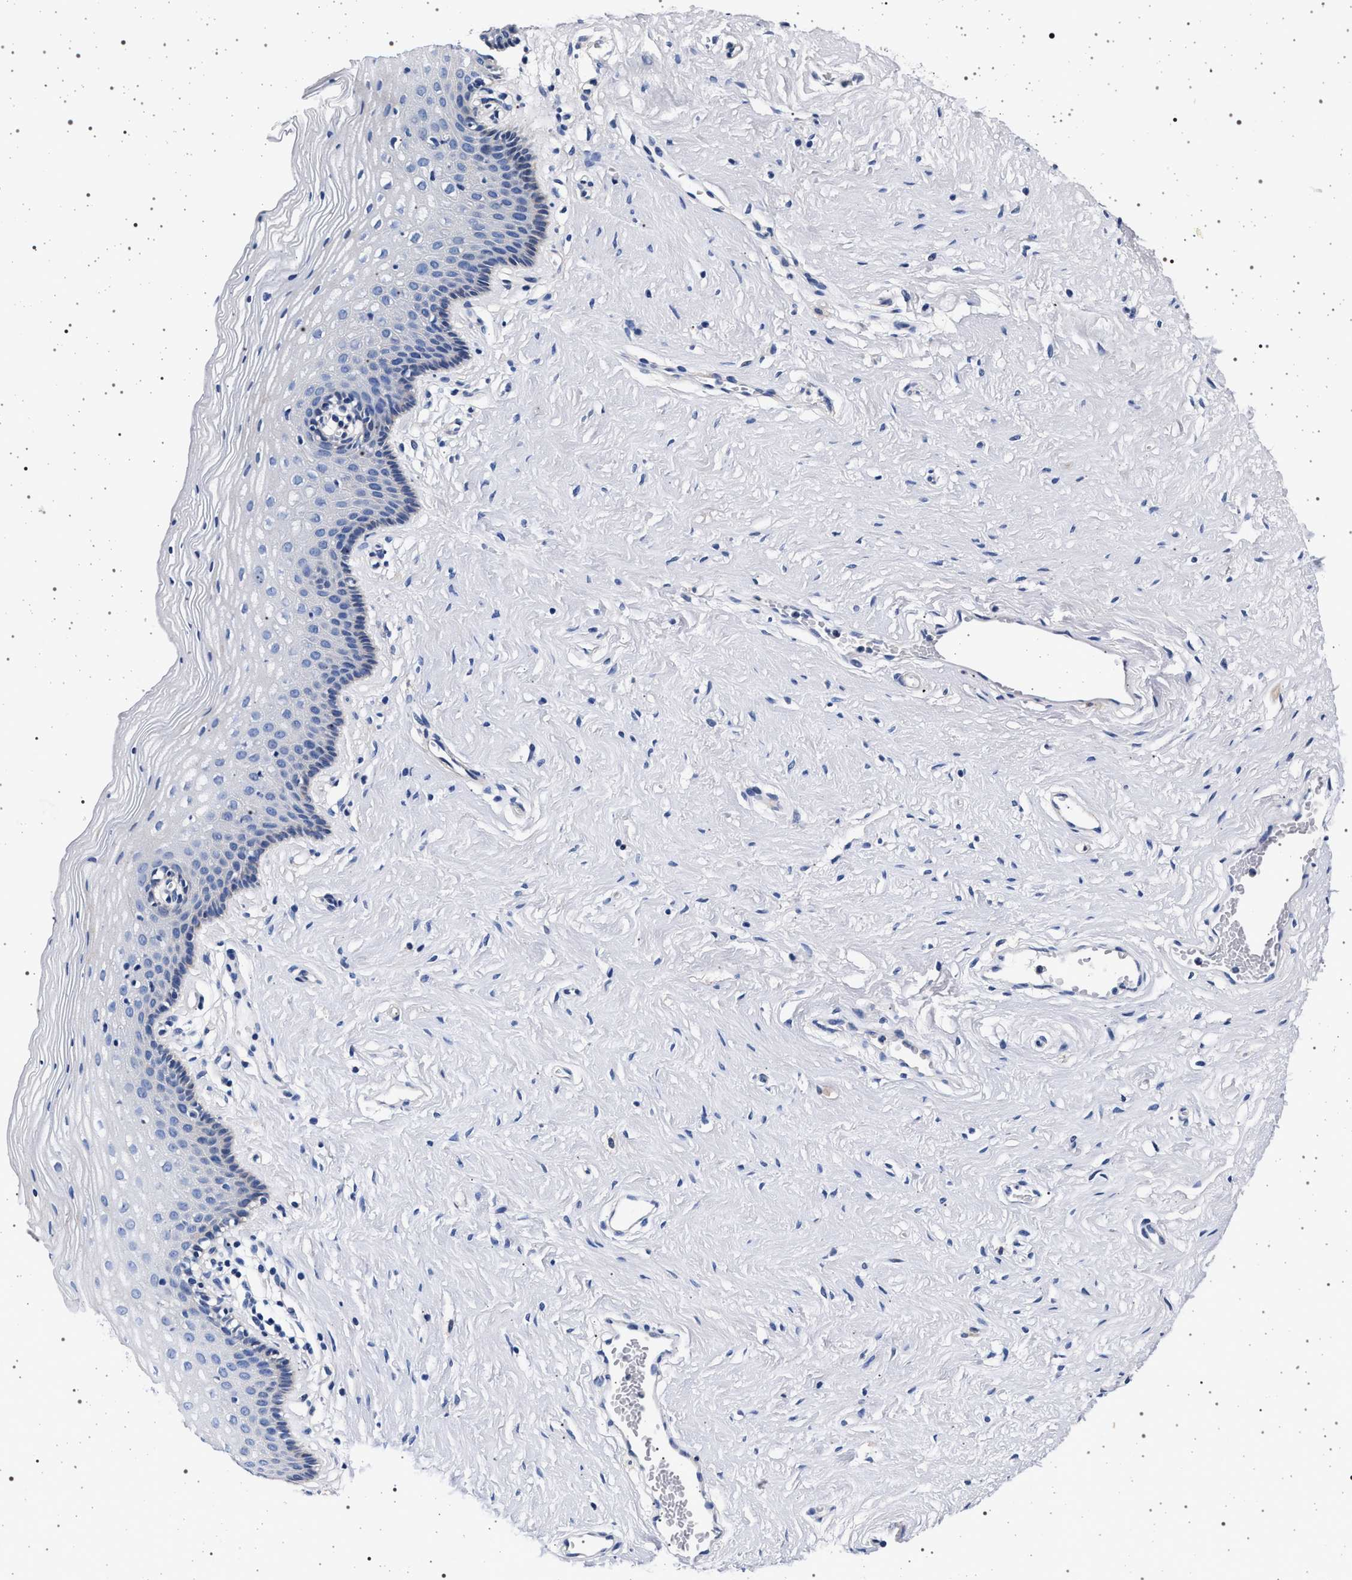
{"staining": {"intensity": "negative", "quantity": "none", "location": "none"}, "tissue": "vagina", "cell_type": "Squamous epithelial cells", "image_type": "normal", "snomed": [{"axis": "morphology", "description": "Normal tissue, NOS"}, {"axis": "topography", "description": "Soft tissue"}, {"axis": "topography", "description": "Vagina"}], "caption": "Histopathology image shows no significant protein expression in squamous epithelial cells of unremarkable vagina.", "gene": "SLC9A1", "patient": {"sex": "female", "age": 61}}